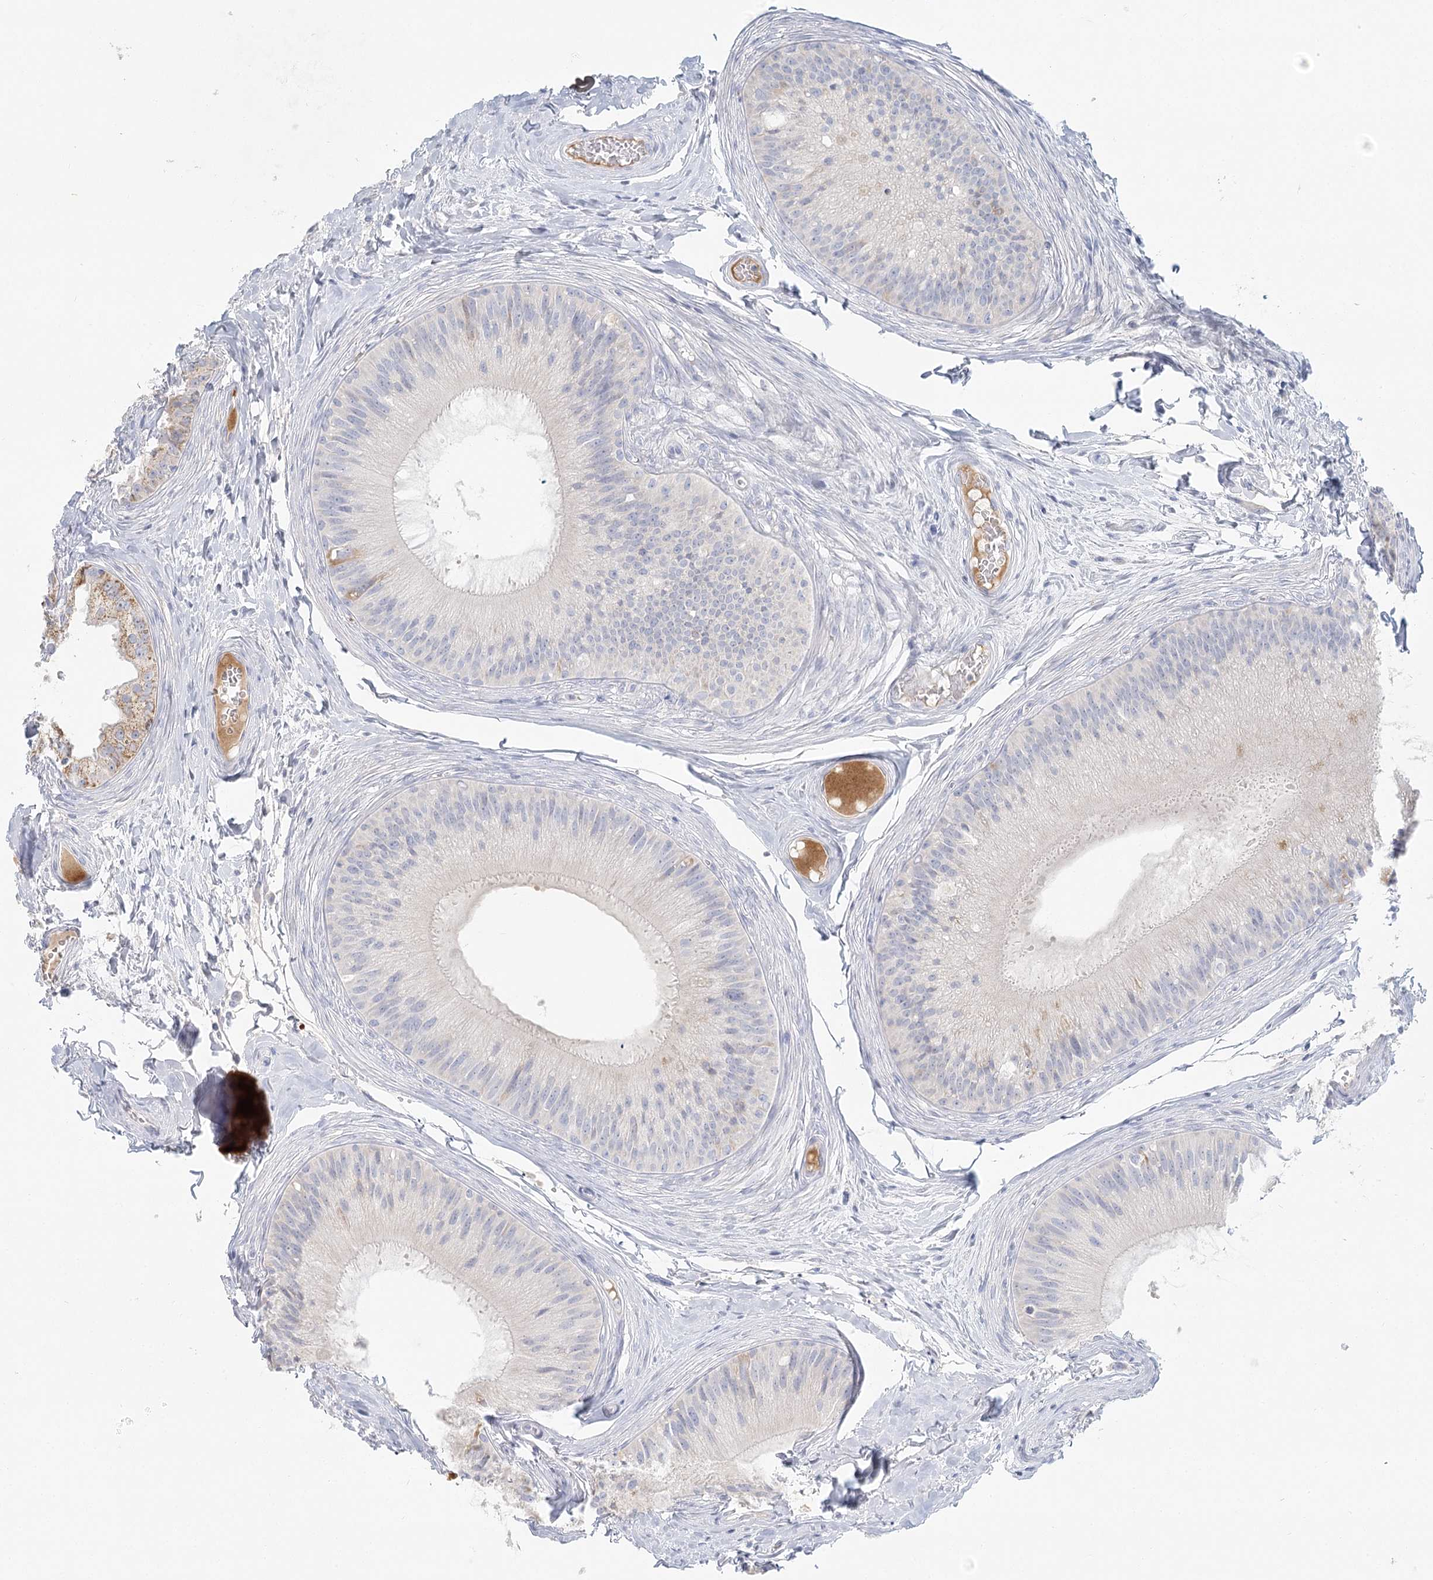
{"staining": {"intensity": "negative", "quantity": "none", "location": "none"}, "tissue": "epididymis", "cell_type": "Glandular cells", "image_type": "normal", "snomed": [{"axis": "morphology", "description": "Normal tissue, NOS"}, {"axis": "topography", "description": "Epididymis"}], "caption": "Immunohistochemistry of unremarkable epididymis demonstrates no staining in glandular cells.", "gene": "DMGDH", "patient": {"sex": "male", "age": 31}}